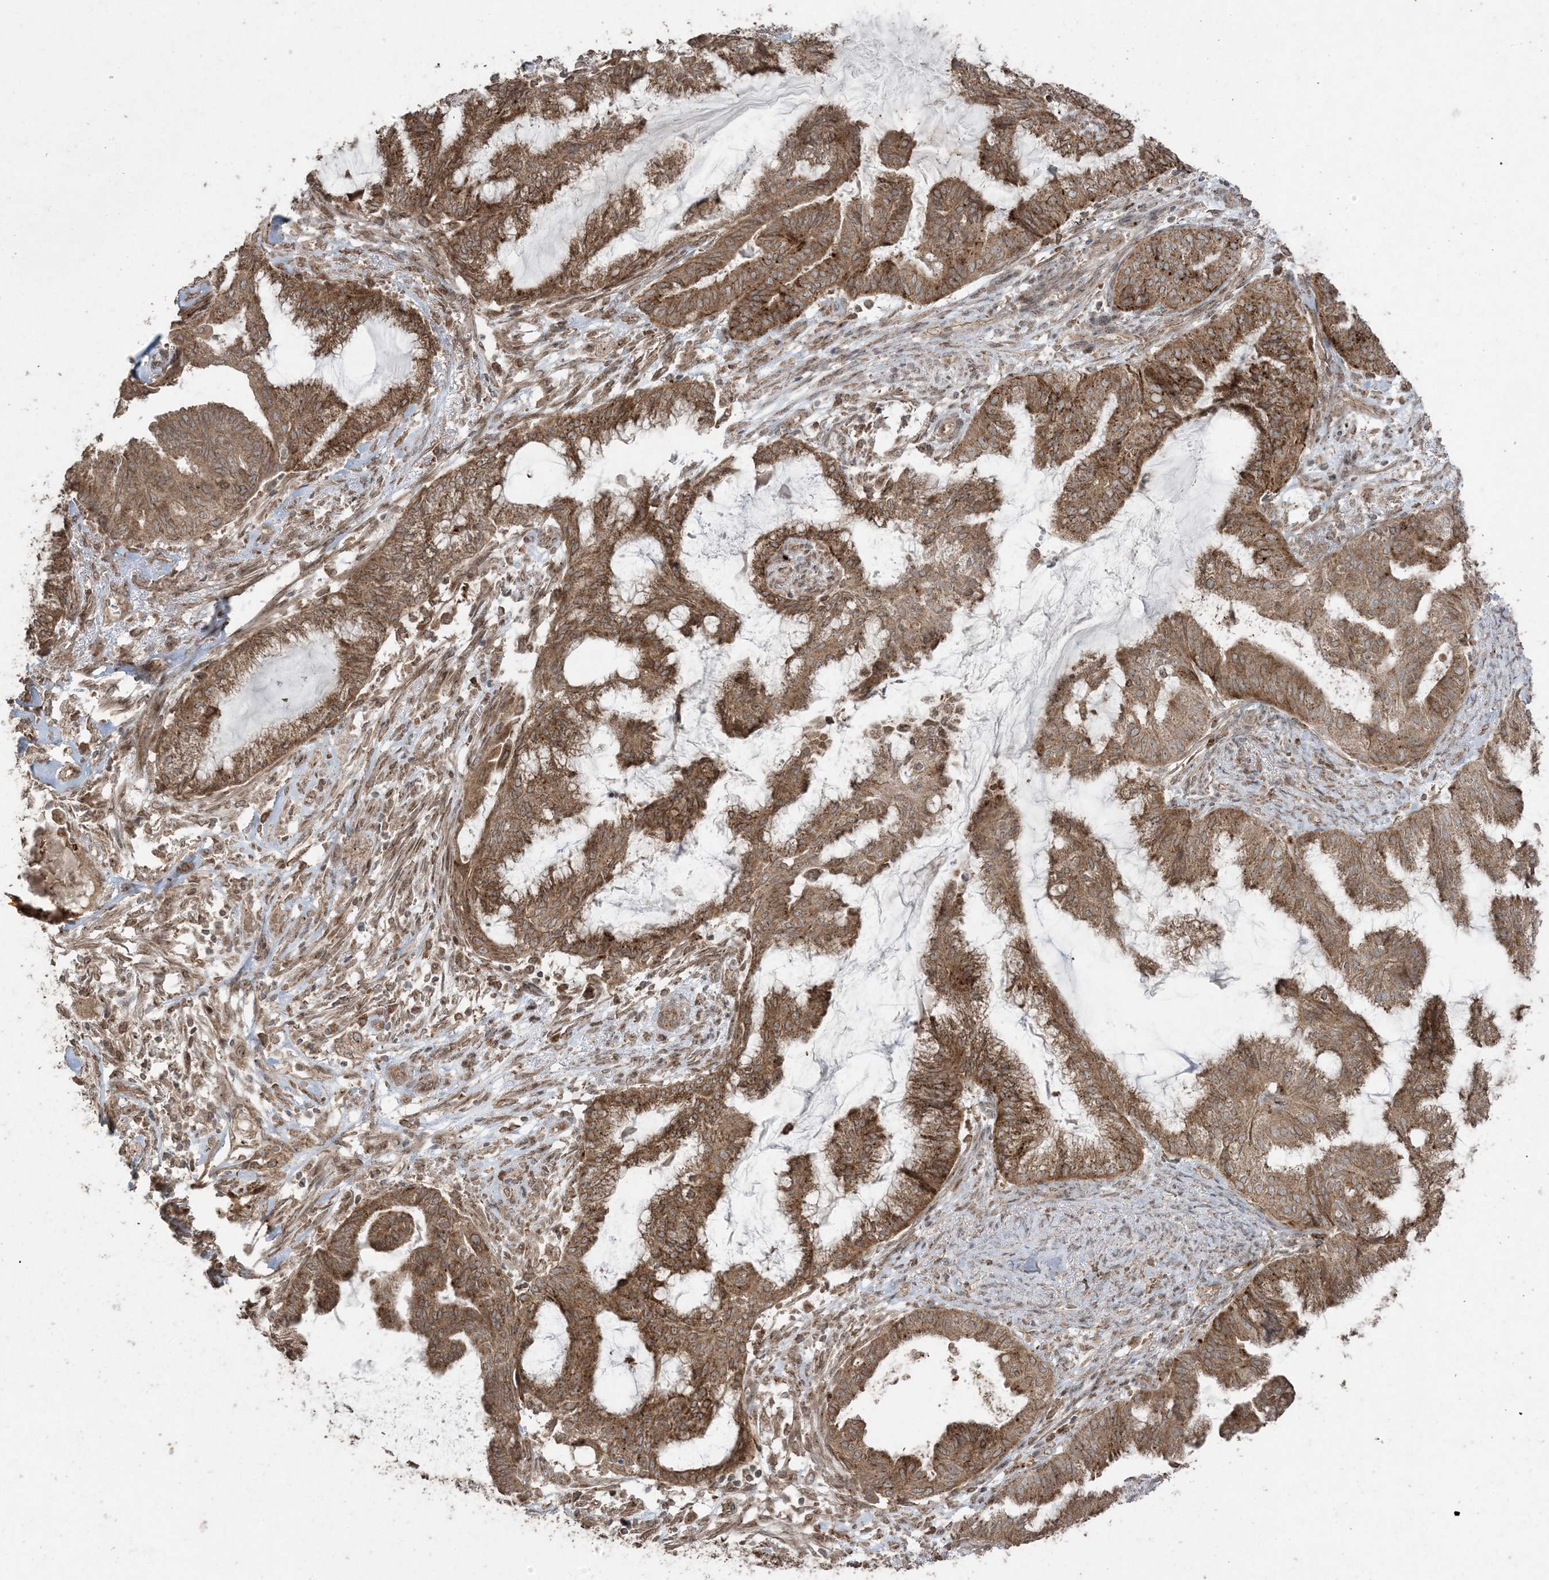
{"staining": {"intensity": "moderate", "quantity": ">75%", "location": "cytoplasmic/membranous"}, "tissue": "endometrial cancer", "cell_type": "Tumor cells", "image_type": "cancer", "snomed": [{"axis": "morphology", "description": "Adenocarcinoma, NOS"}, {"axis": "topography", "description": "Endometrium"}], "caption": "Immunohistochemical staining of human endometrial adenocarcinoma displays medium levels of moderate cytoplasmic/membranous protein expression in approximately >75% of tumor cells. The protein of interest is shown in brown color, while the nuclei are stained blue.", "gene": "DDX19B", "patient": {"sex": "female", "age": 86}}